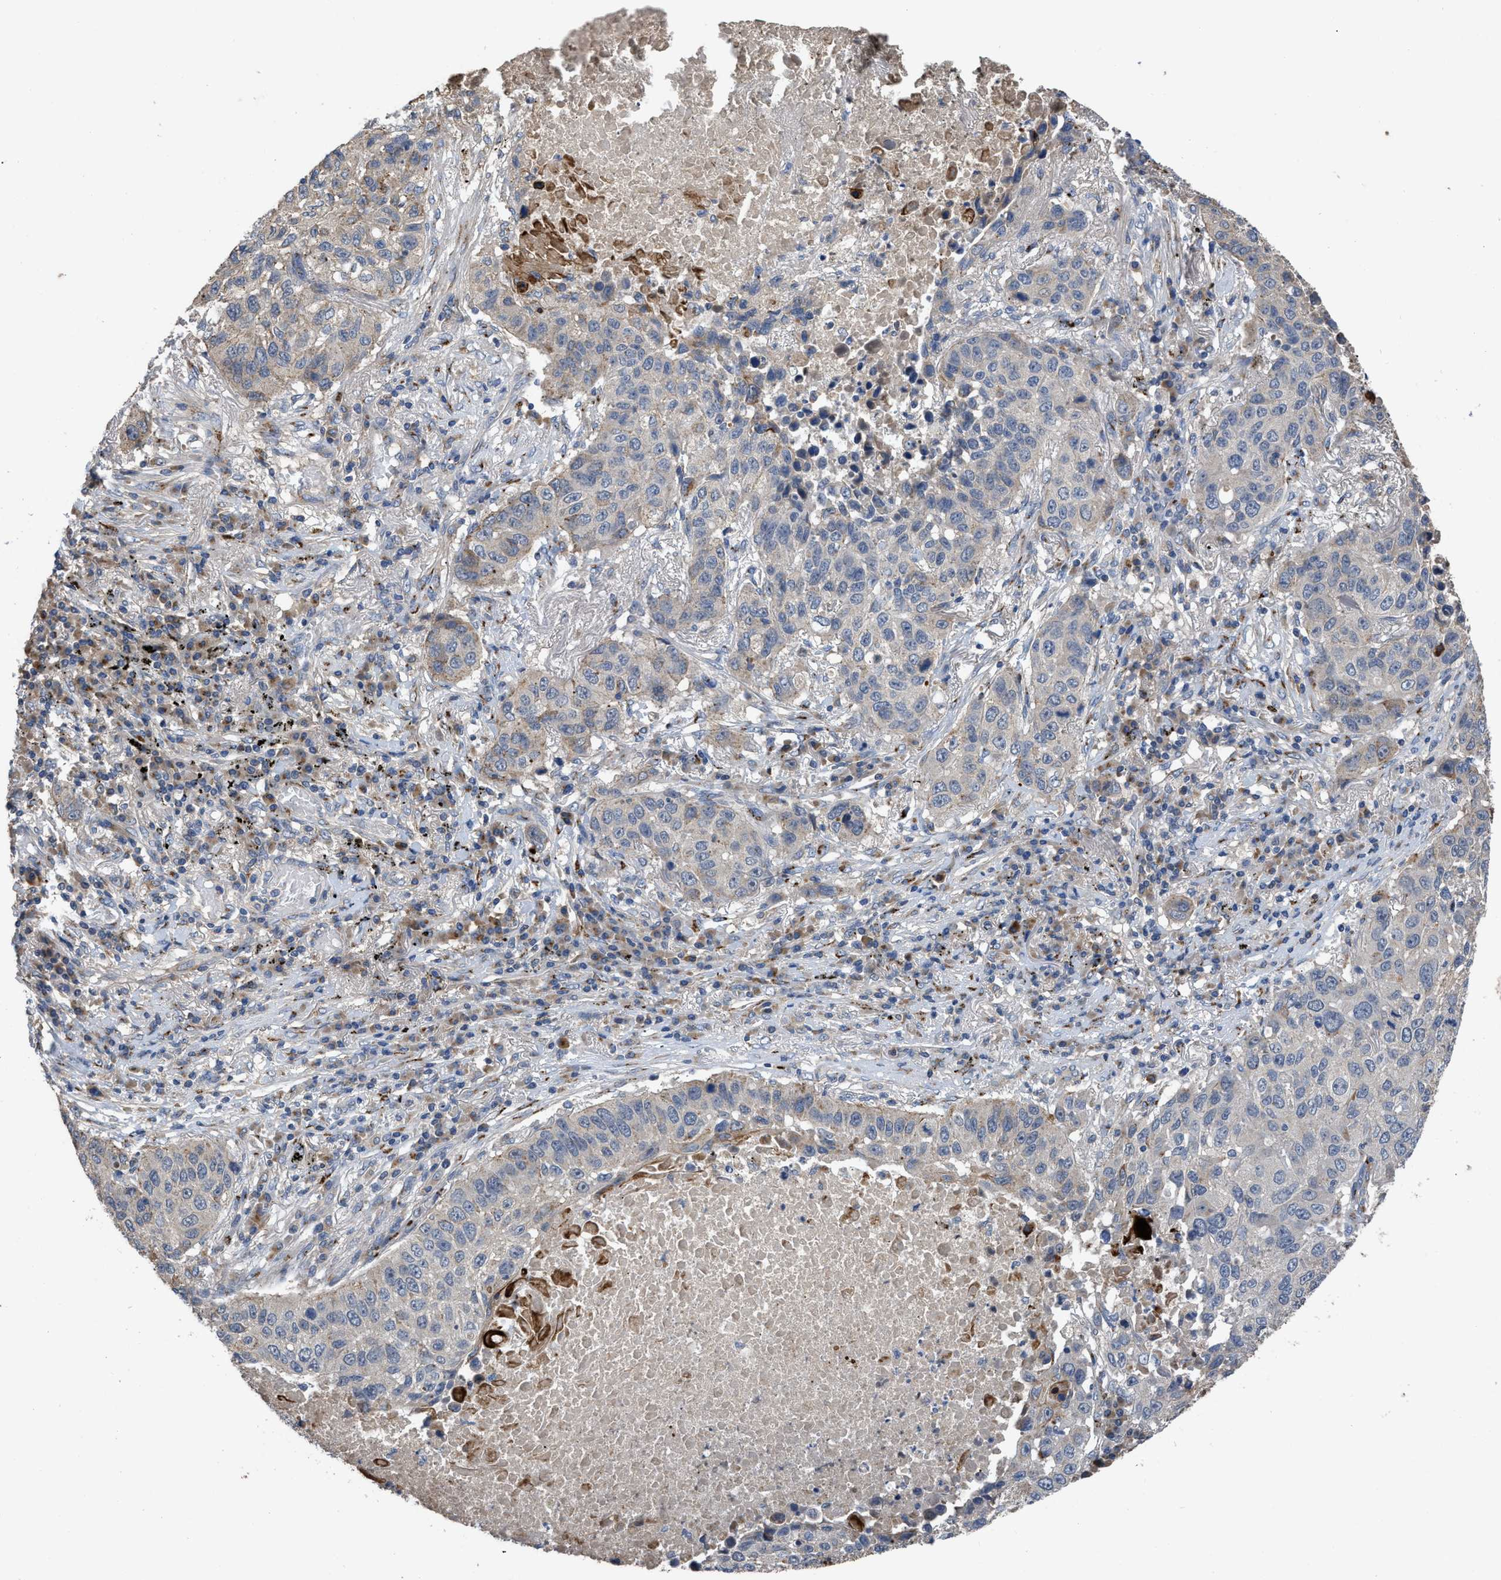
{"staining": {"intensity": "negative", "quantity": "none", "location": "none"}, "tissue": "lung cancer", "cell_type": "Tumor cells", "image_type": "cancer", "snomed": [{"axis": "morphology", "description": "Squamous cell carcinoma, NOS"}, {"axis": "topography", "description": "Lung"}], "caption": "Immunohistochemistry (IHC) histopathology image of lung cancer (squamous cell carcinoma) stained for a protein (brown), which displays no expression in tumor cells.", "gene": "SIK2", "patient": {"sex": "male", "age": 57}}